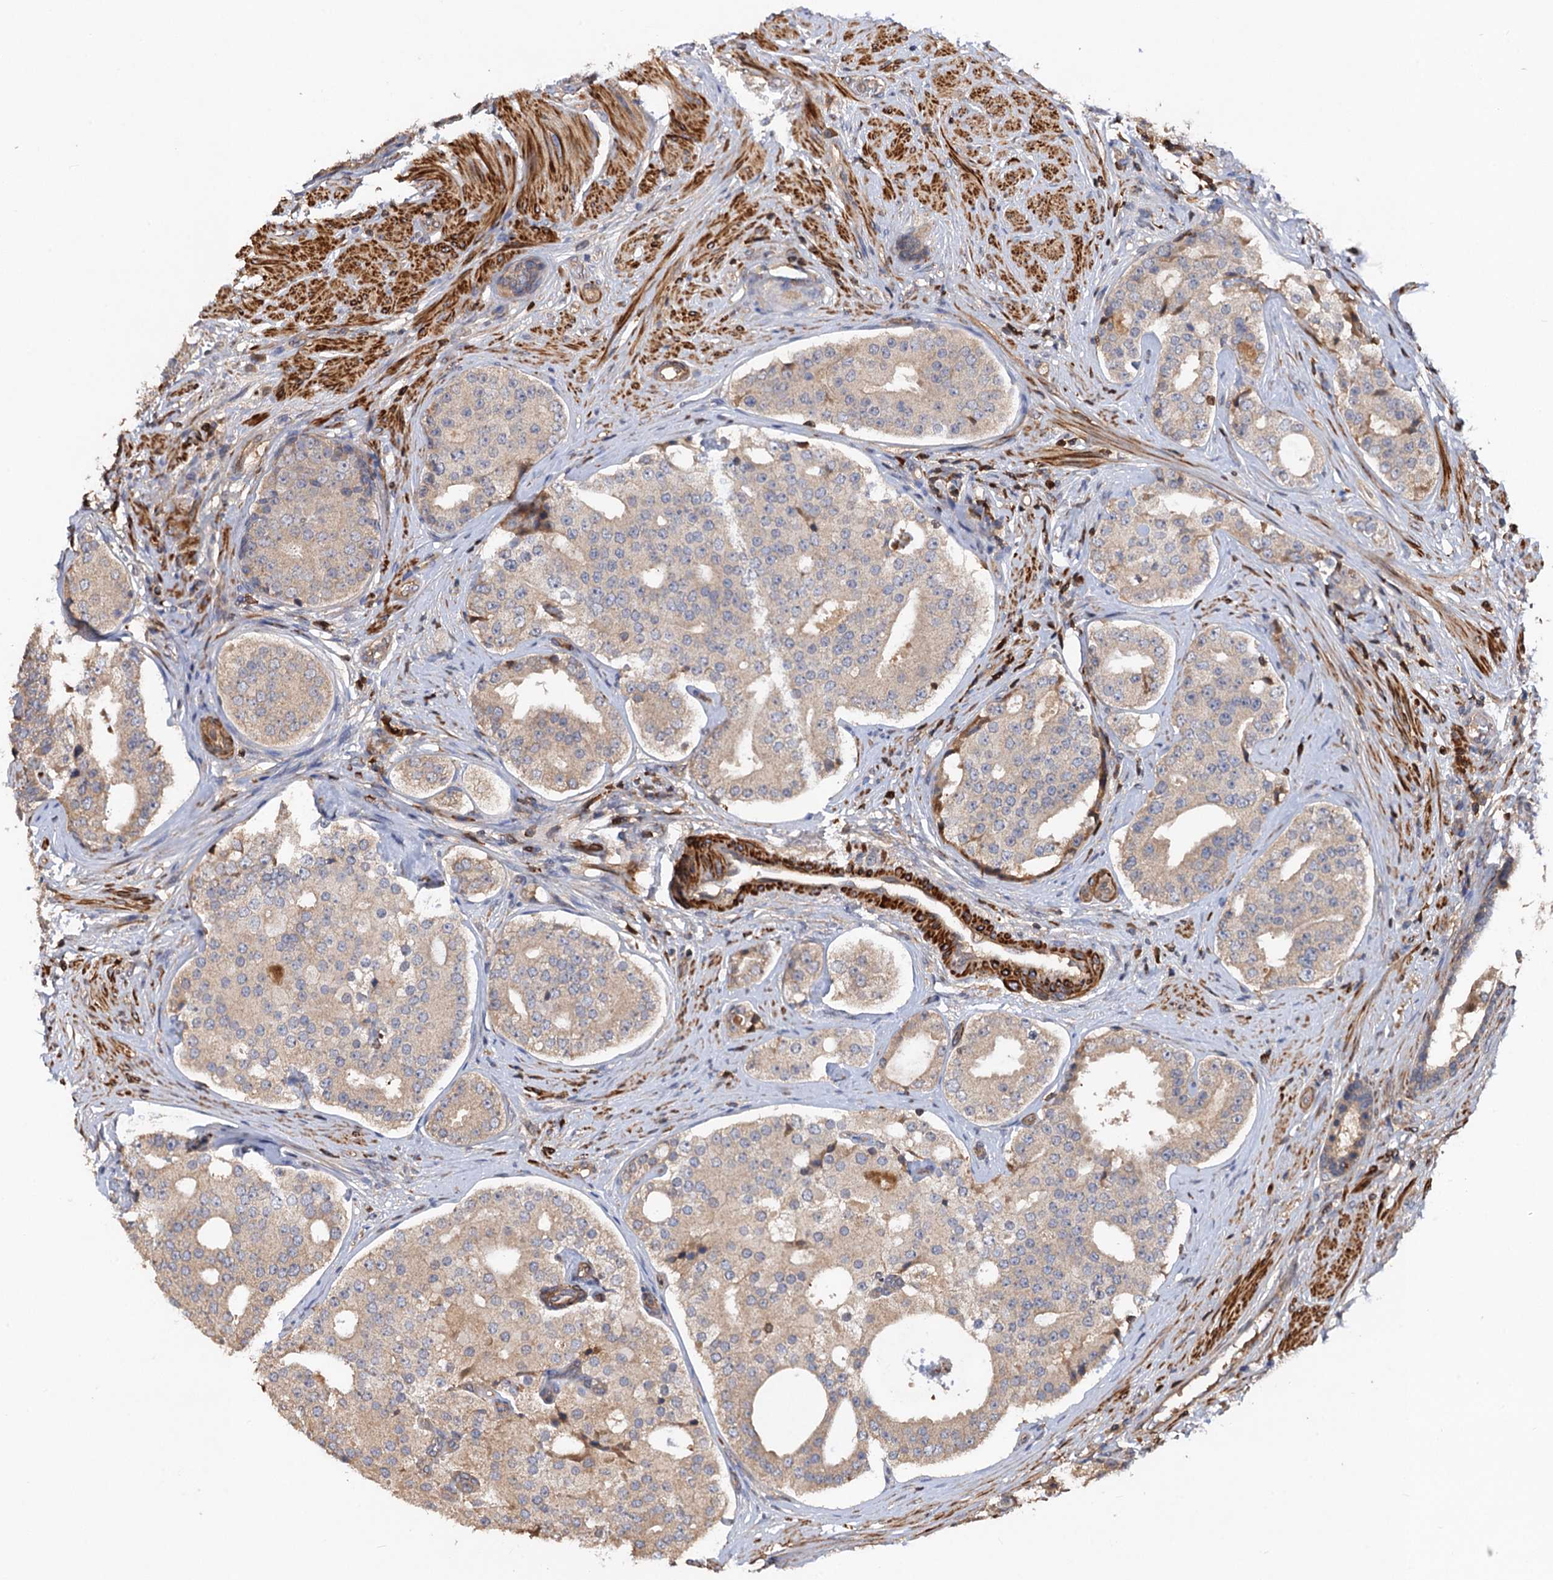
{"staining": {"intensity": "weak", "quantity": "25%-75%", "location": "cytoplasmic/membranous"}, "tissue": "prostate cancer", "cell_type": "Tumor cells", "image_type": "cancer", "snomed": [{"axis": "morphology", "description": "Adenocarcinoma, High grade"}, {"axis": "topography", "description": "Prostate"}], "caption": "The micrograph exhibits a brown stain indicating the presence of a protein in the cytoplasmic/membranous of tumor cells in adenocarcinoma (high-grade) (prostate). (DAB IHC with brightfield microscopy, high magnification).", "gene": "DGKA", "patient": {"sex": "male", "age": 56}}